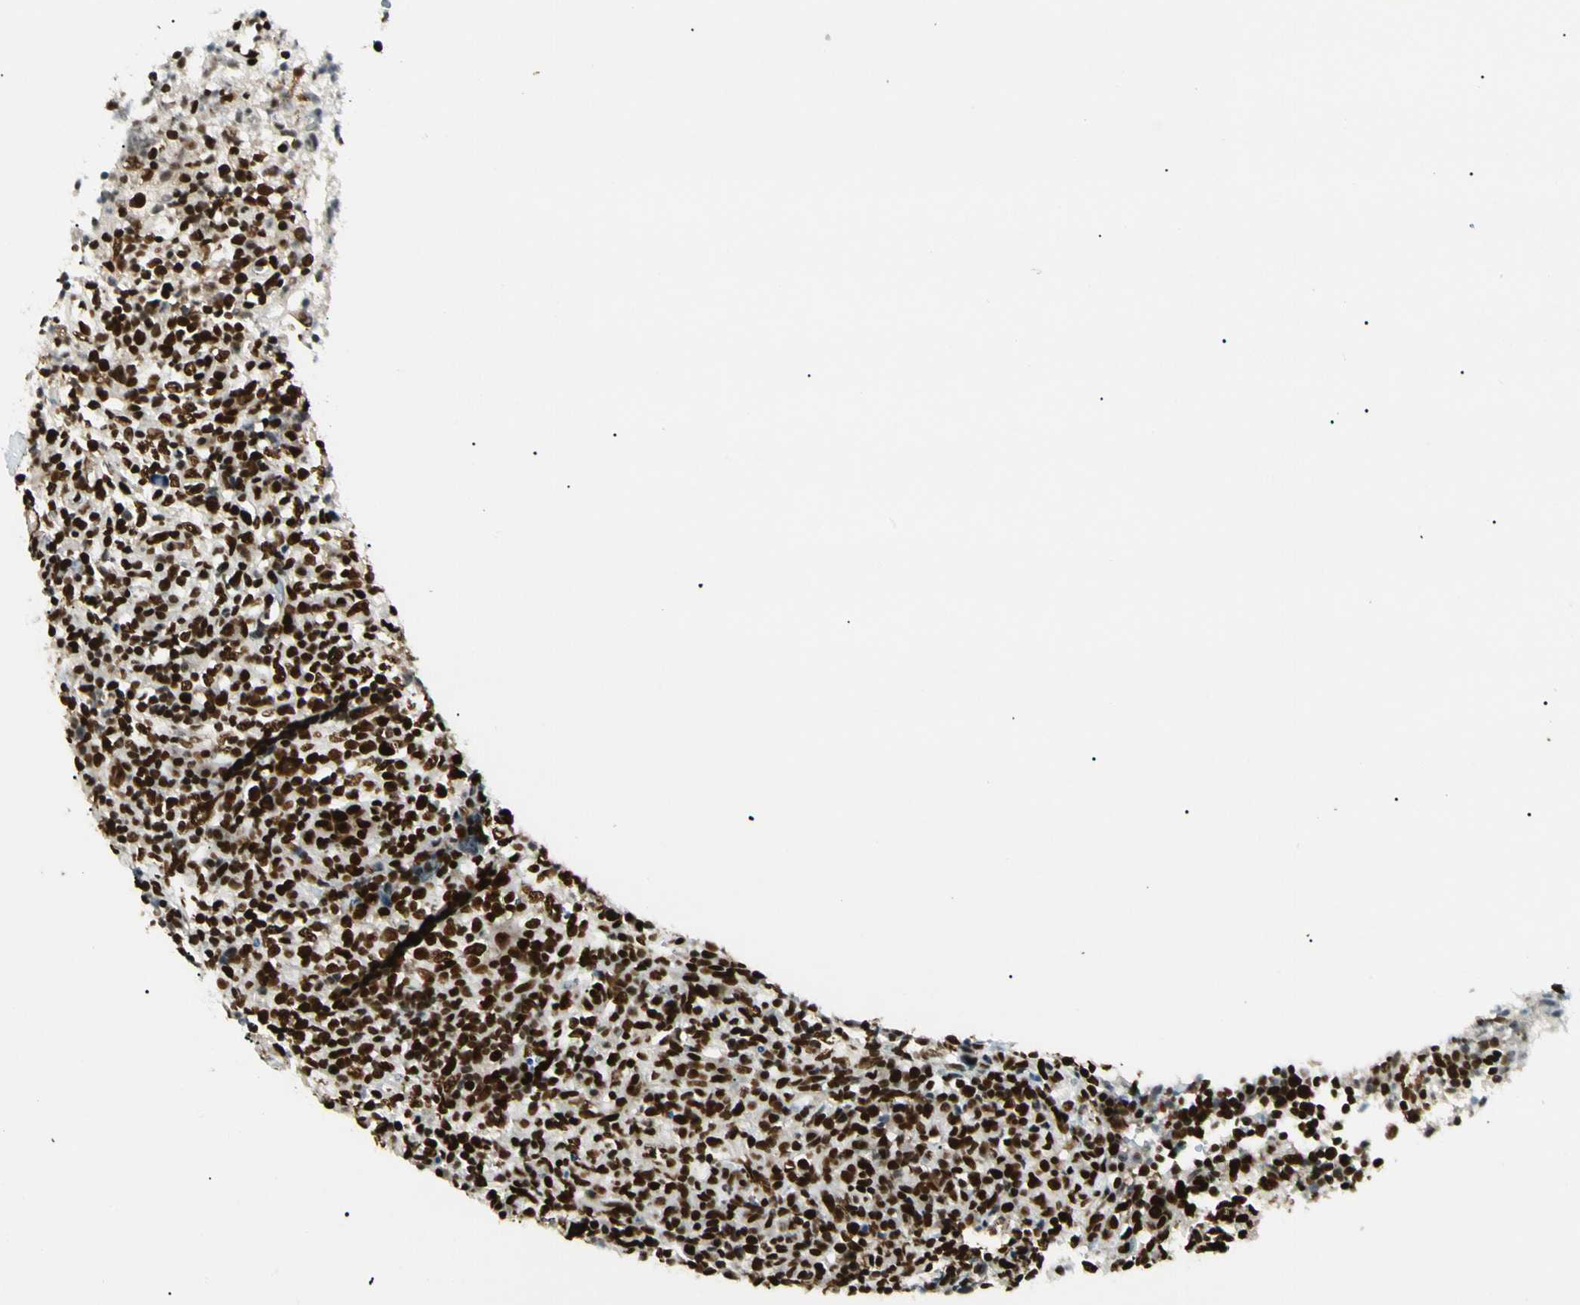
{"staining": {"intensity": "strong", "quantity": ">75%", "location": "nuclear"}, "tissue": "lymphoma", "cell_type": "Tumor cells", "image_type": "cancer", "snomed": [{"axis": "morphology", "description": "Malignant lymphoma, non-Hodgkin's type, High grade"}, {"axis": "topography", "description": "Lymph node"}], "caption": "Strong nuclear expression for a protein is identified in about >75% of tumor cells of high-grade malignant lymphoma, non-Hodgkin's type using immunohistochemistry.", "gene": "FUS", "patient": {"sex": "female", "age": 76}}